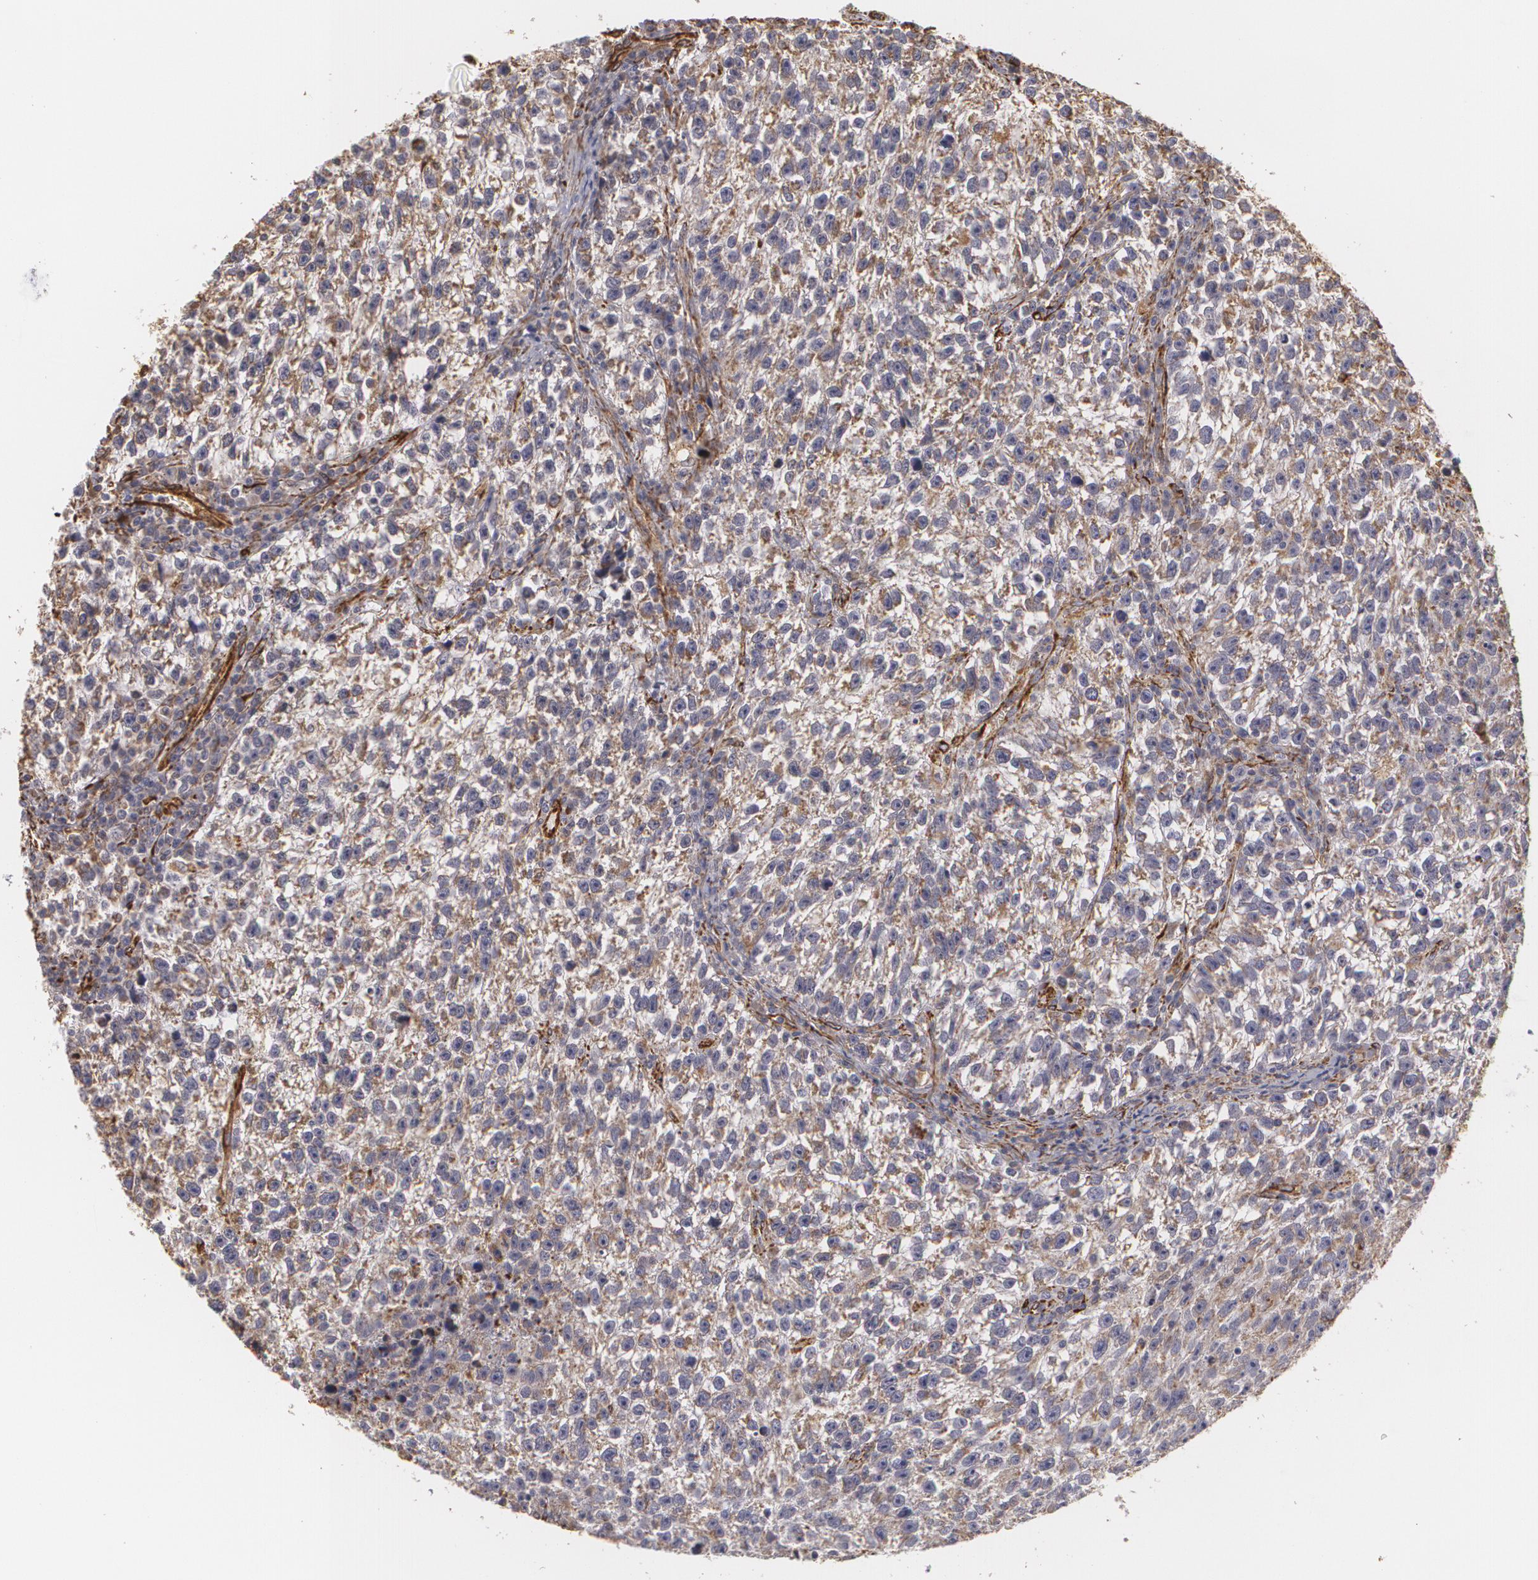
{"staining": {"intensity": "weak", "quantity": ">75%", "location": "cytoplasmic/membranous"}, "tissue": "testis cancer", "cell_type": "Tumor cells", "image_type": "cancer", "snomed": [{"axis": "morphology", "description": "Seminoma, NOS"}, {"axis": "topography", "description": "Testis"}], "caption": "IHC staining of testis cancer (seminoma), which shows low levels of weak cytoplasmic/membranous expression in approximately >75% of tumor cells indicating weak cytoplasmic/membranous protein expression. The staining was performed using DAB (brown) for protein detection and nuclei were counterstained in hematoxylin (blue).", "gene": "CYB5R3", "patient": {"sex": "male", "age": 38}}